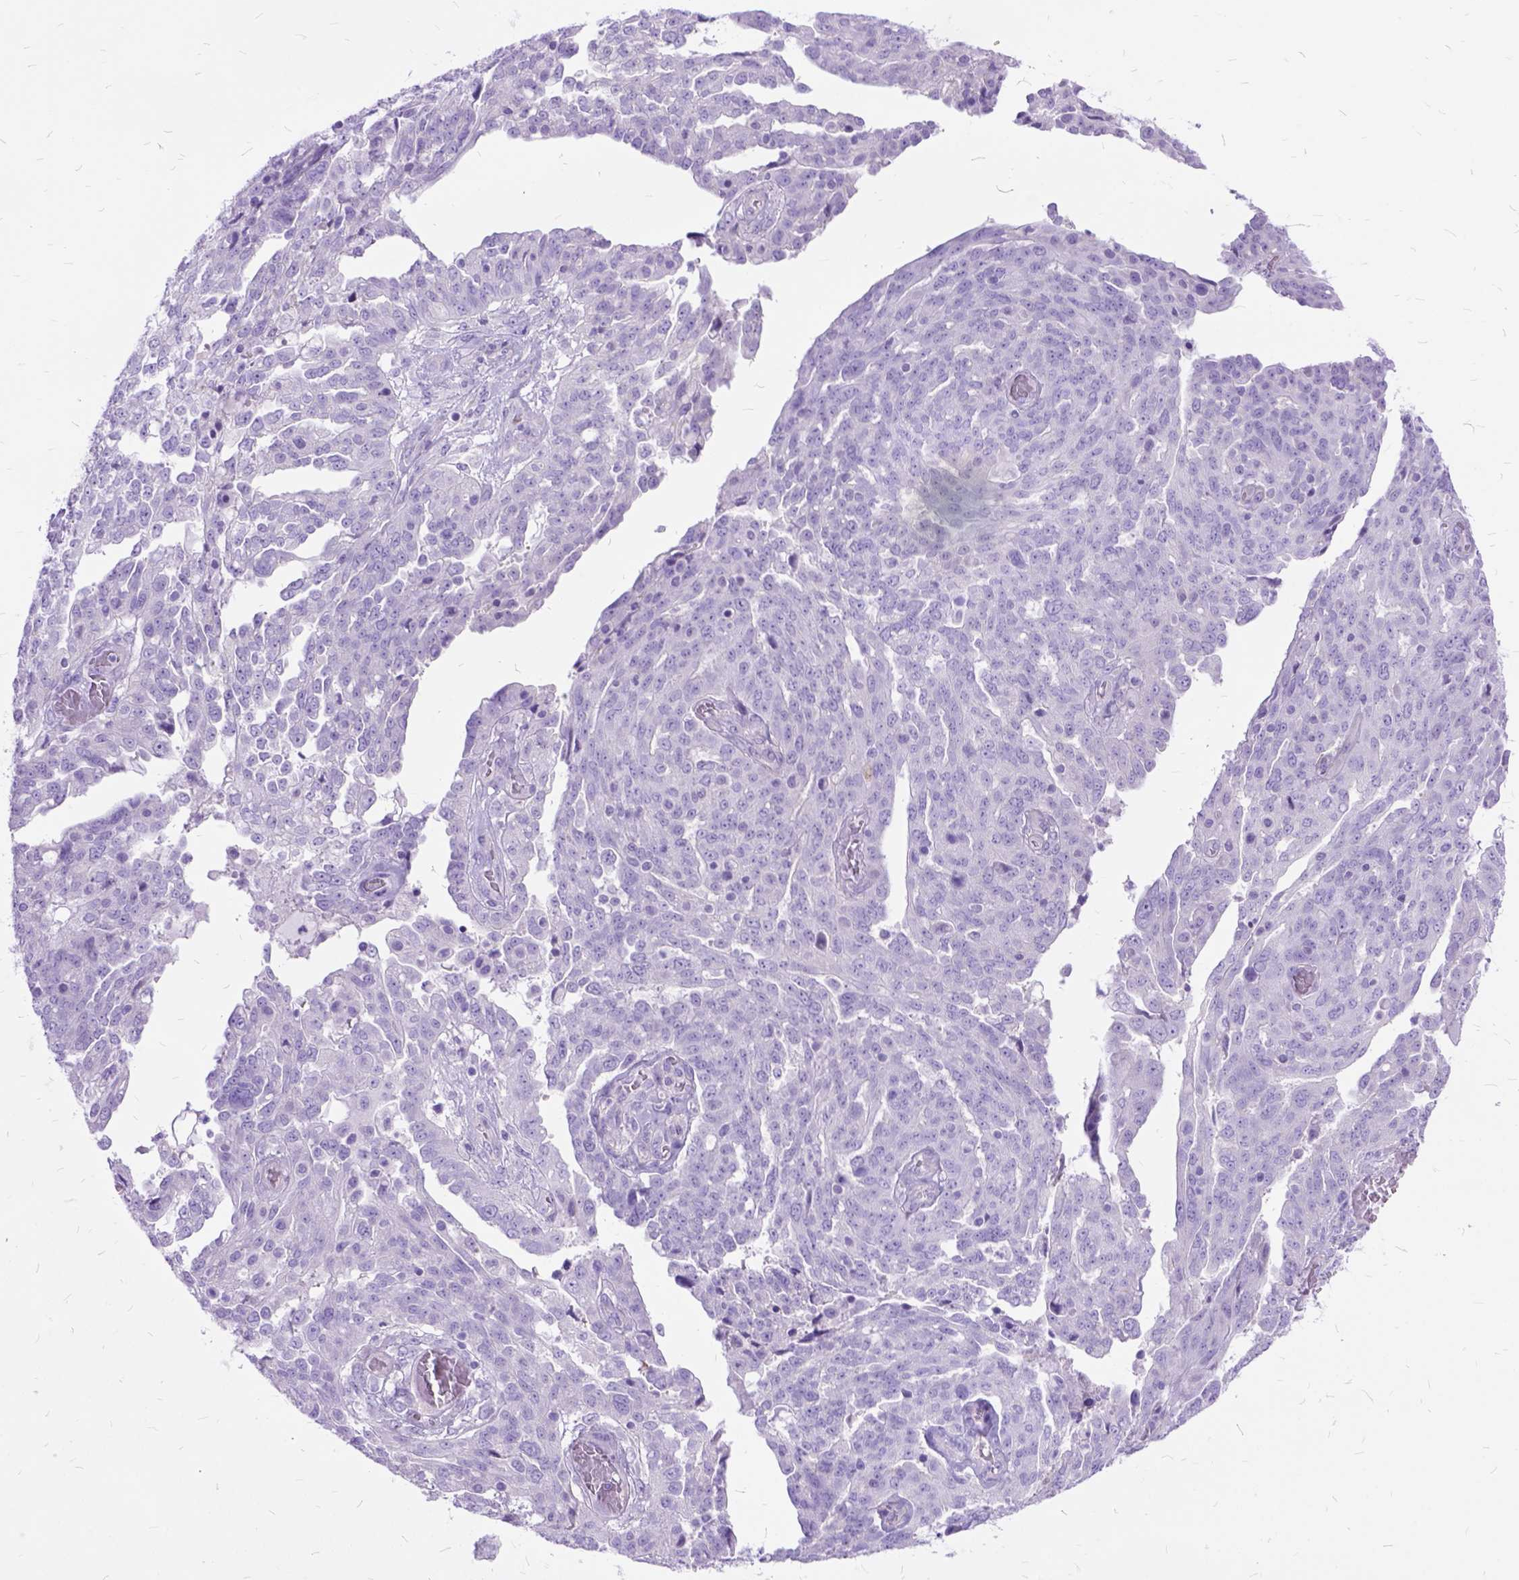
{"staining": {"intensity": "negative", "quantity": "none", "location": "none"}, "tissue": "ovarian cancer", "cell_type": "Tumor cells", "image_type": "cancer", "snomed": [{"axis": "morphology", "description": "Cystadenocarcinoma, serous, NOS"}, {"axis": "topography", "description": "Ovary"}], "caption": "Immunohistochemistry (IHC) photomicrograph of human ovarian cancer stained for a protein (brown), which demonstrates no expression in tumor cells. Brightfield microscopy of IHC stained with DAB (3,3'-diaminobenzidine) (brown) and hematoxylin (blue), captured at high magnification.", "gene": "ARL9", "patient": {"sex": "female", "age": 67}}